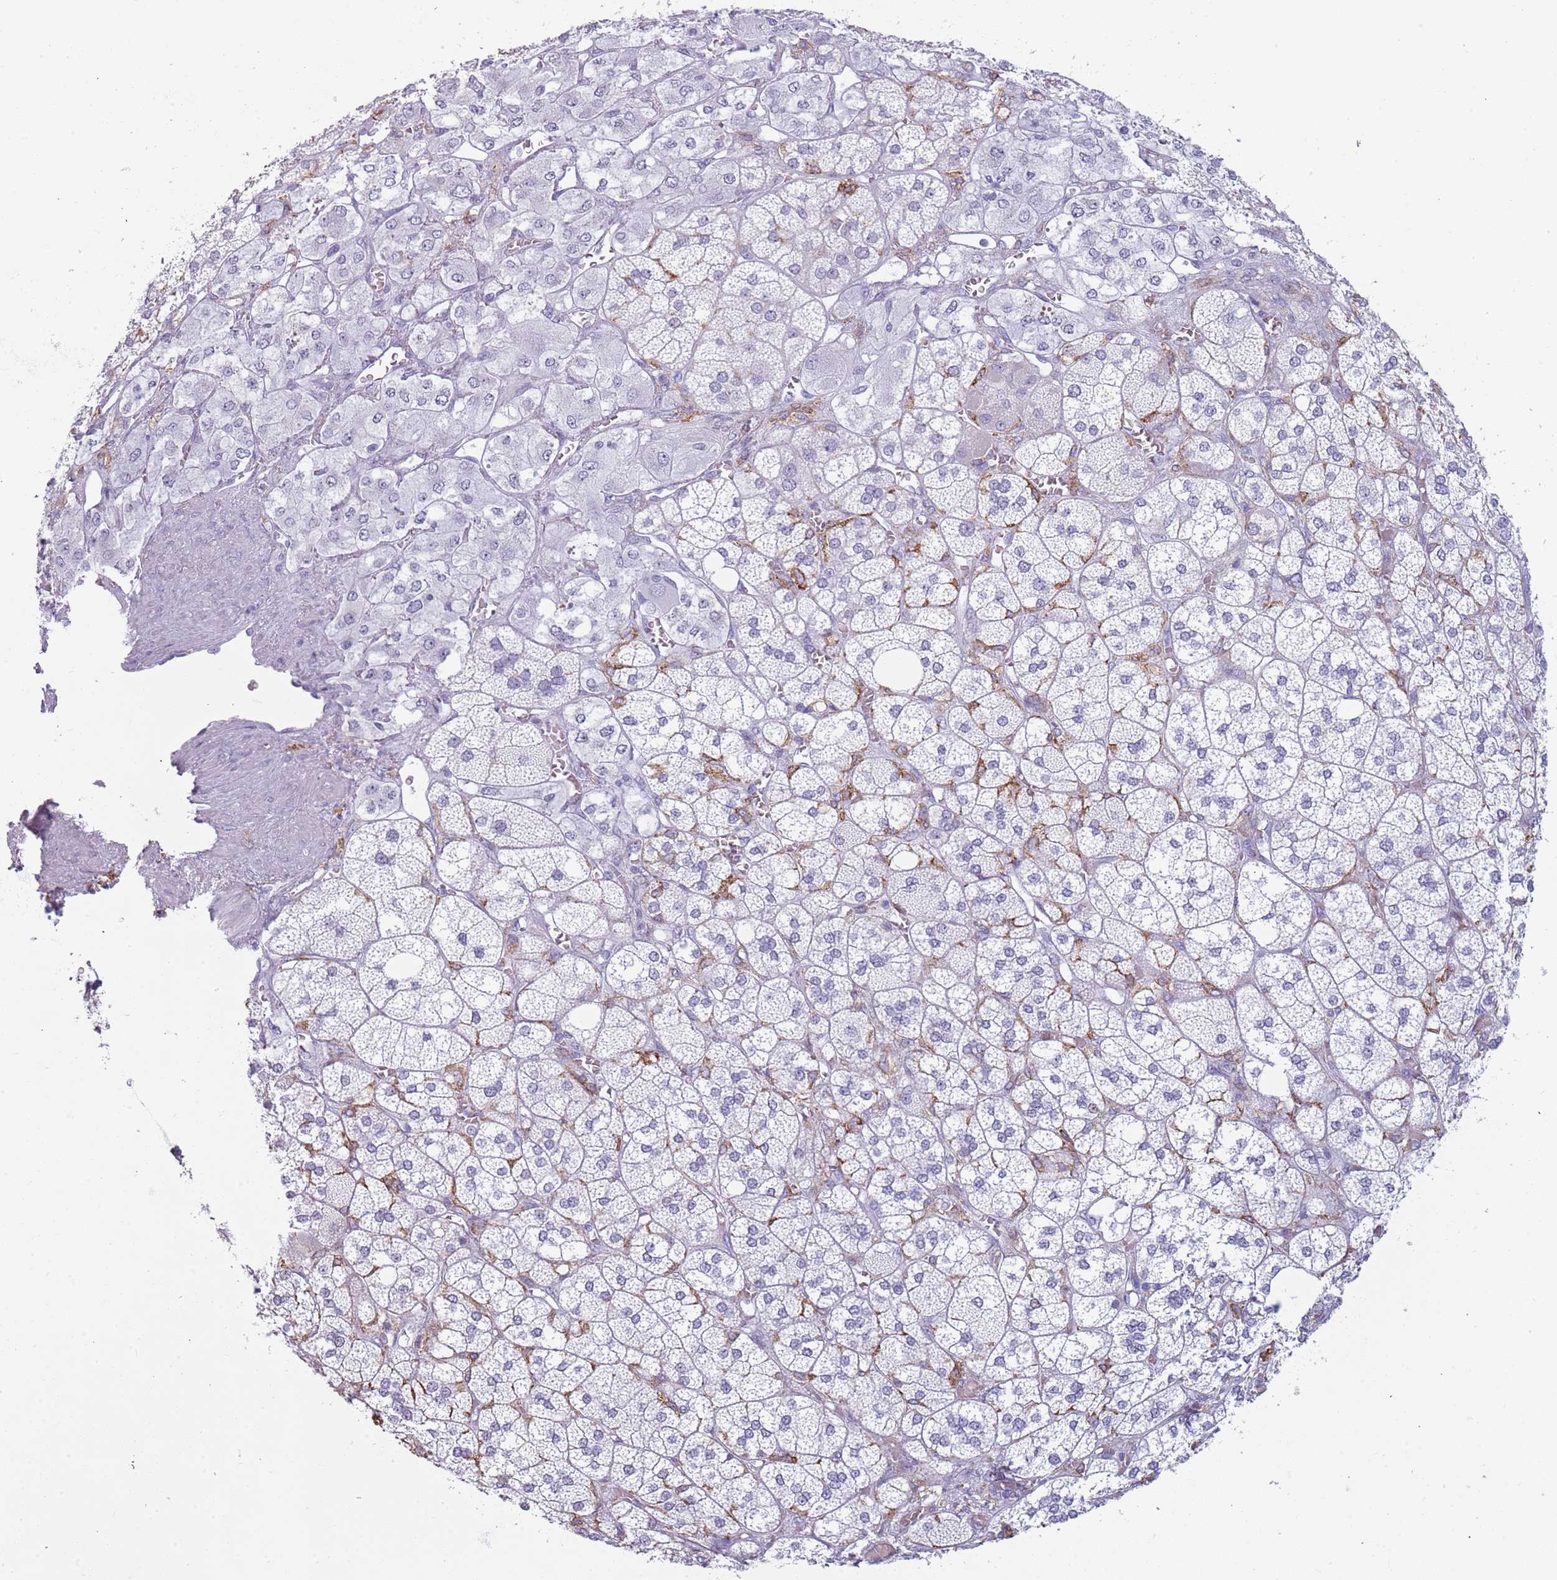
{"staining": {"intensity": "negative", "quantity": "none", "location": "none"}, "tissue": "adrenal gland", "cell_type": "Glandular cells", "image_type": "normal", "snomed": [{"axis": "morphology", "description": "Normal tissue, NOS"}, {"axis": "topography", "description": "Adrenal gland"}], "caption": "The photomicrograph demonstrates no staining of glandular cells in unremarkable adrenal gland.", "gene": "COLEC12", "patient": {"sex": "male", "age": 61}}